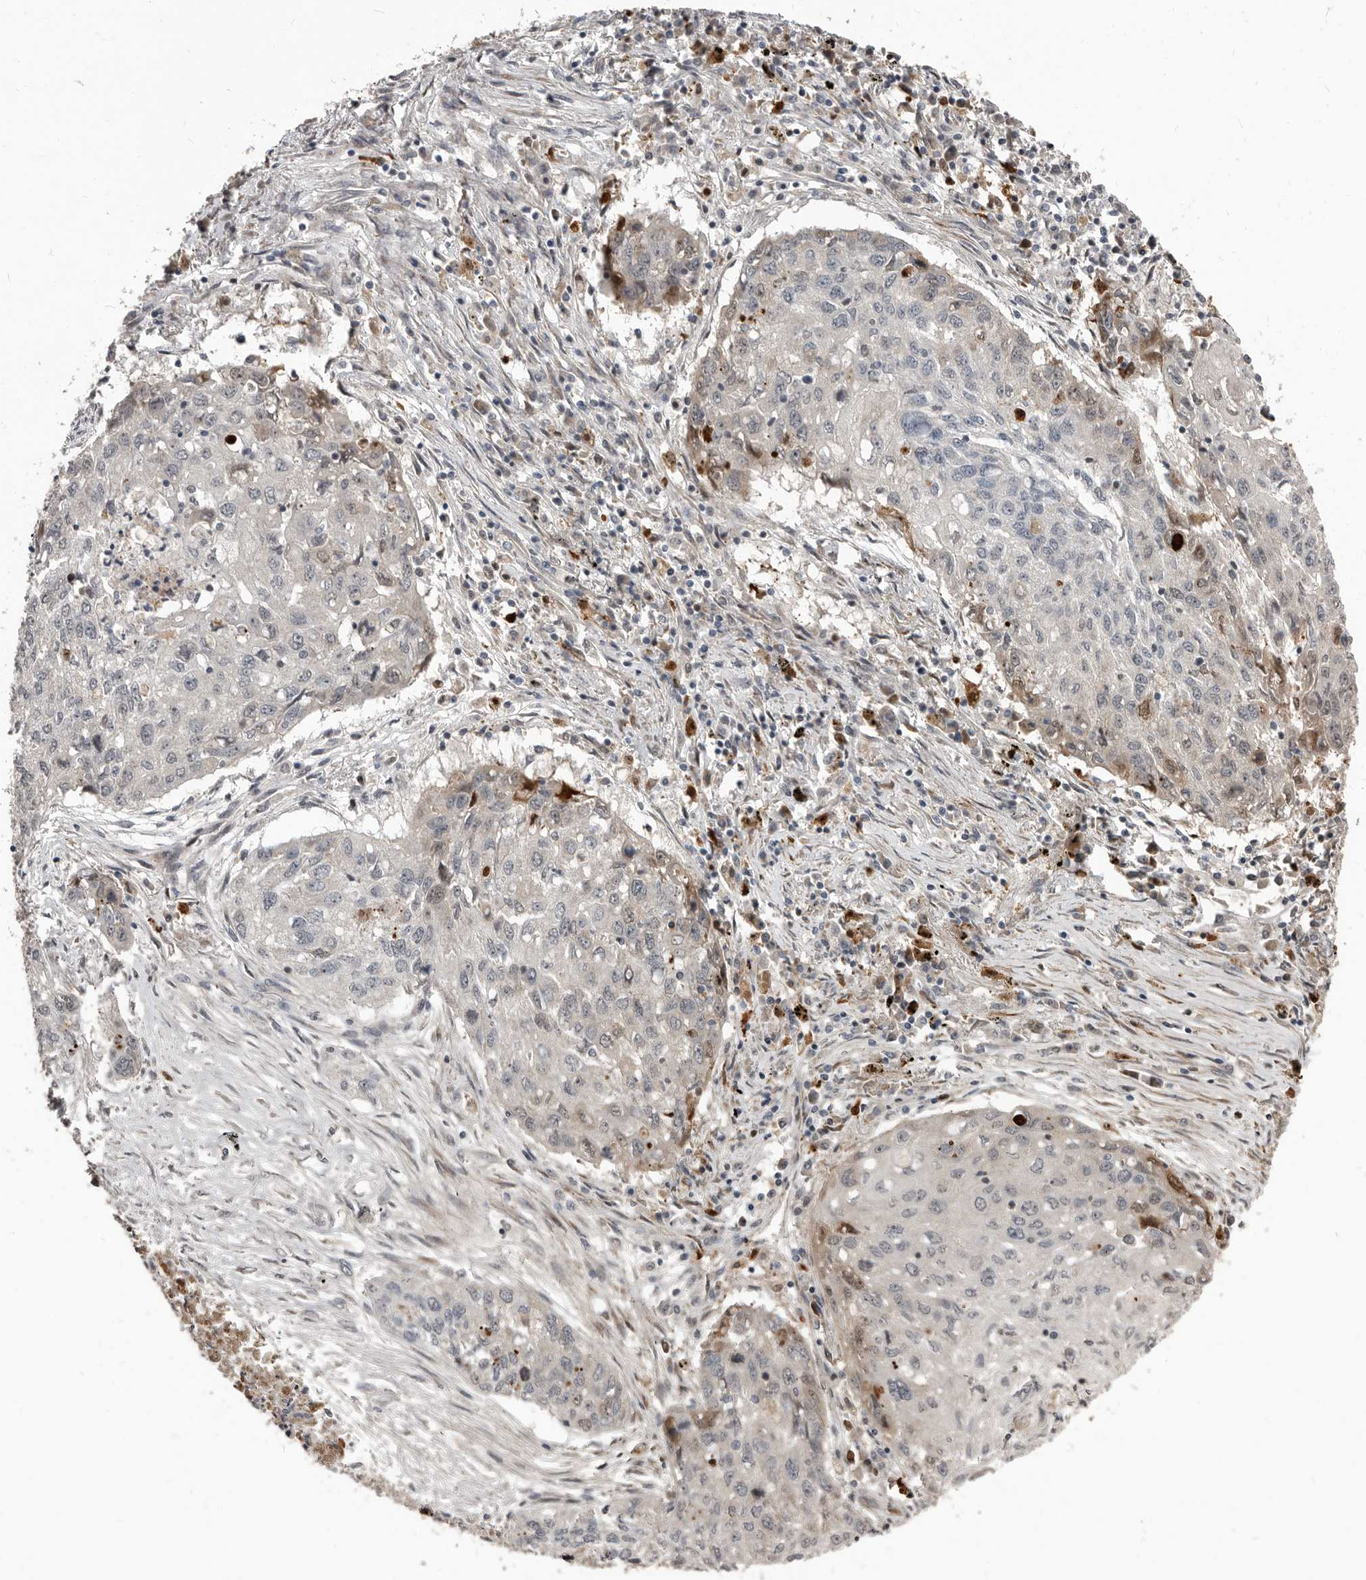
{"staining": {"intensity": "negative", "quantity": "none", "location": "none"}, "tissue": "lung cancer", "cell_type": "Tumor cells", "image_type": "cancer", "snomed": [{"axis": "morphology", "description": "Squamous cell carcinoma, NOS"}, {"axis": "topography", "description": "Lung"}], "caption": "There is no significant positivity in tumor cells of lung squamous cell carcinoma.", "gene": "APOL6", "patient": {"sex": "female", "age": 63}}